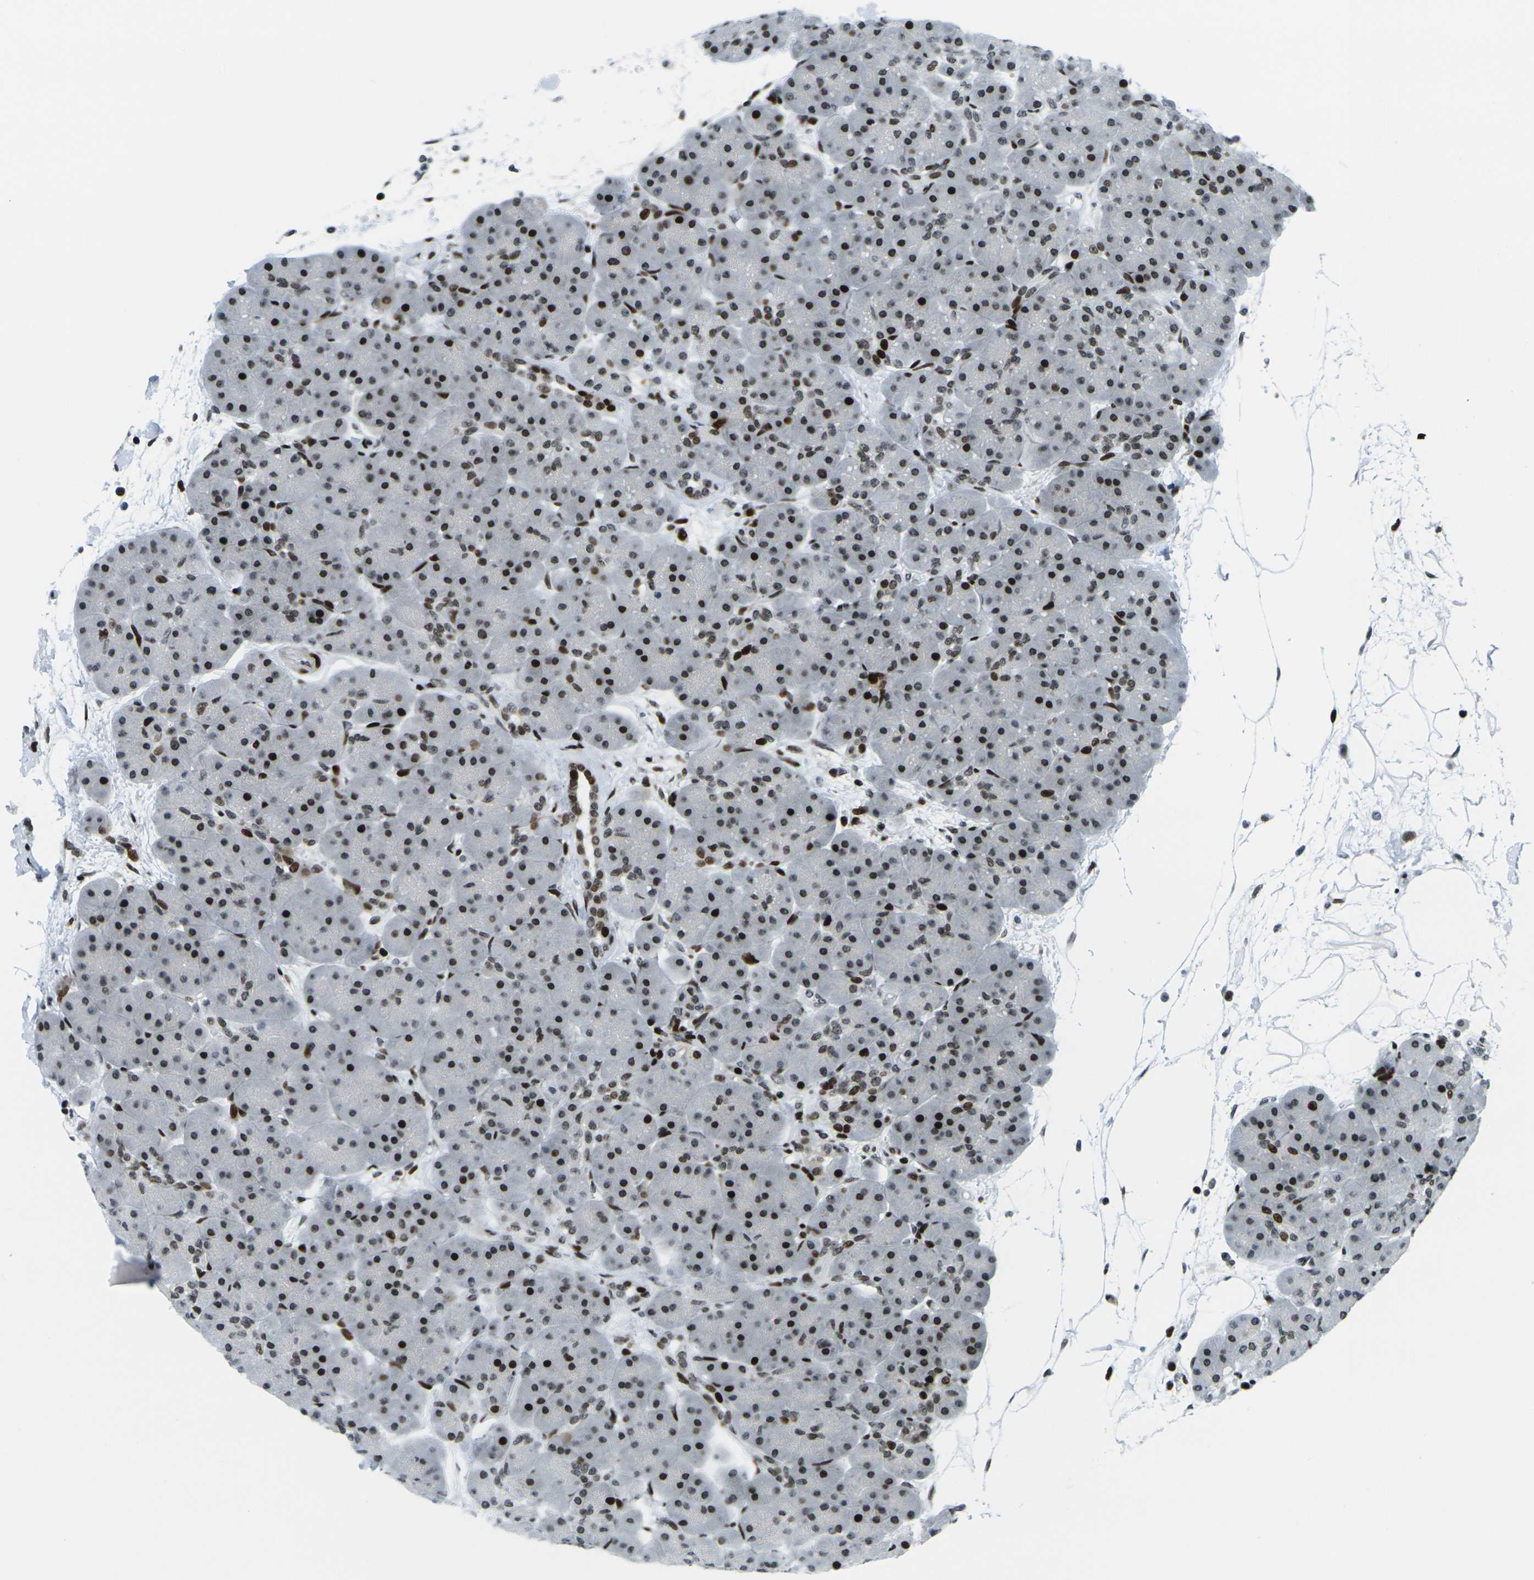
{"staining": {"intensity": "moderate", "quantity": ">75%", "location": "nuclear"}, "tissue": "pancreas", "cell_type": "Exocrine glandular cells", "image_type": "normal", "snomed": [{"axis": "morphology", "description": "Normal tissue, NOS"}, {"axis": "topography", "description": "Pancreas"}], "caption": "Immunohistochemistry histopathology image of unremarkable pancreas: pancreas stained using immunohistochemistry (IHC) demonstrates medium levels of moderate protein expression localized specifically in the nuclear of exocrine glandular cells, appearing as a nuclear brown color.", "gene": "H3", "patient": {"sex": "male", "age": 66}}